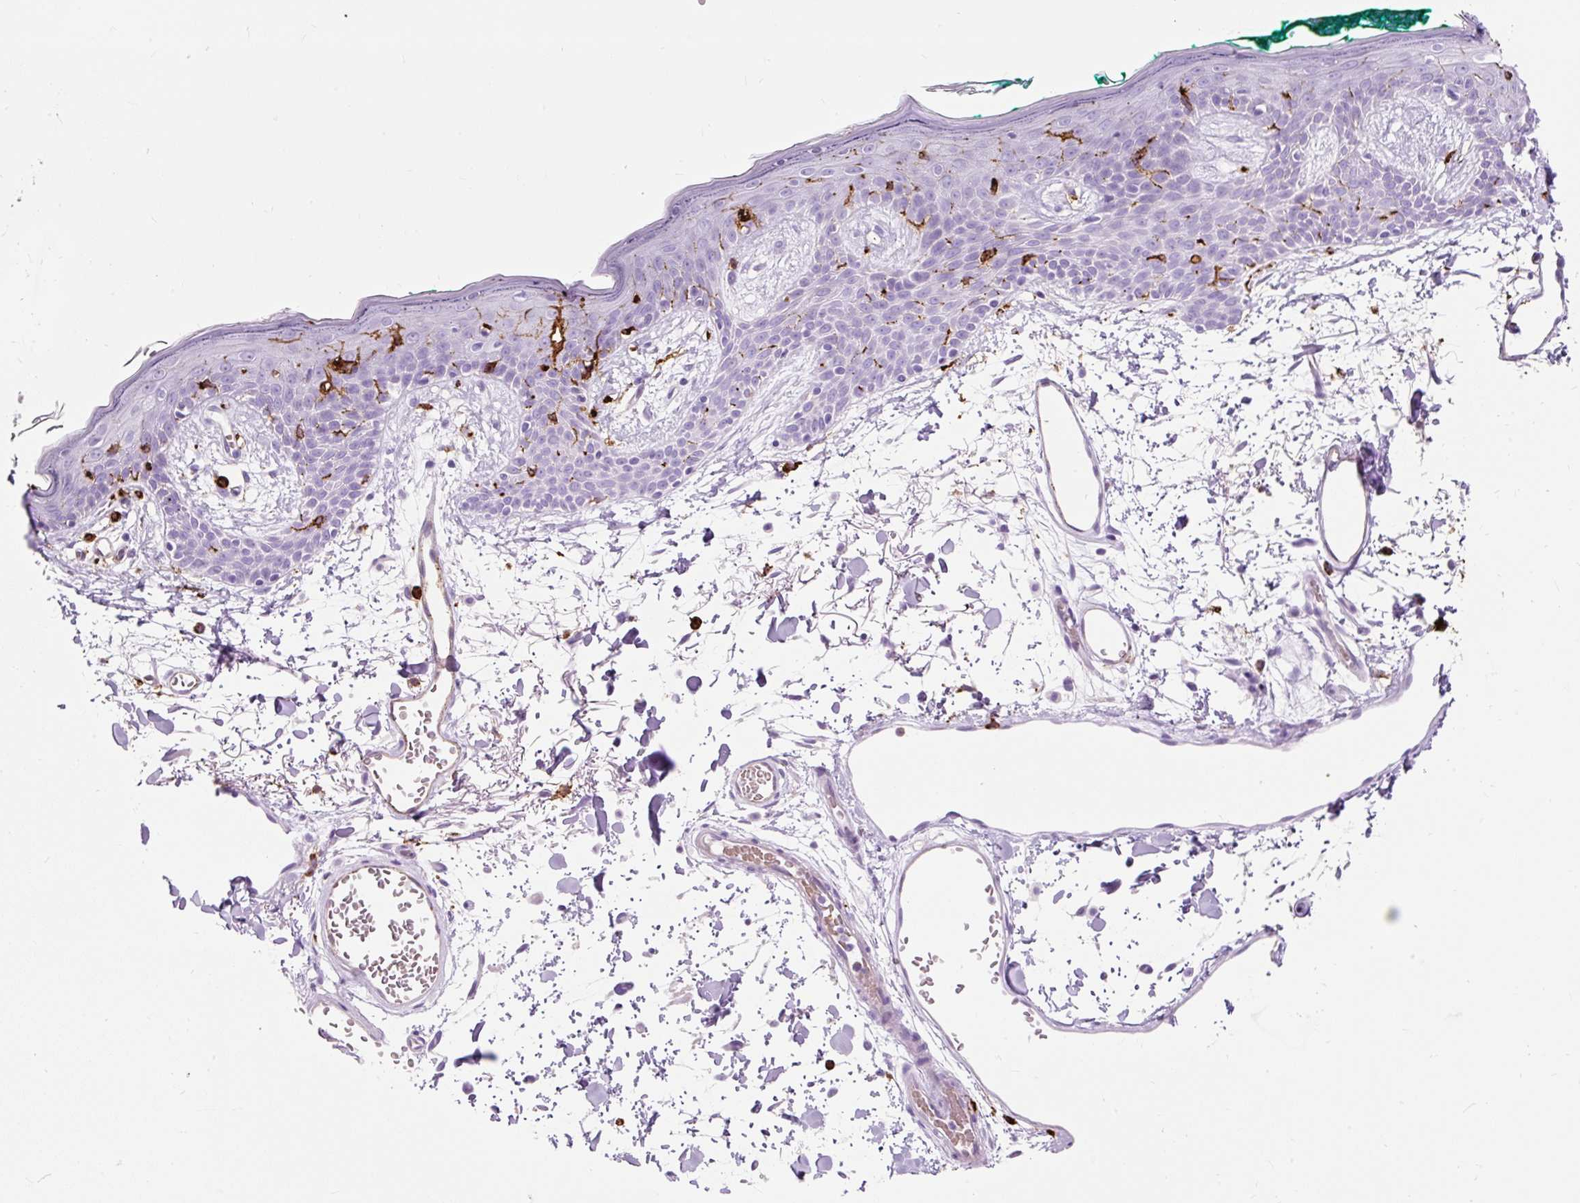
{"staining": {"intensity": "negative", "quantity": "none", "location": "none"}, "tissue": "skin", "cell_type": "Fibroblasts", "image_type": "normal", "snomed": [{"axis": "morphology", "description": "Normal tissue, NOS"}, {"axis": "topography", "description": "Skin"}], "caption": "IHC of normal human skin shows no positivity in fibroblasts.", "gene": "HLA", "patient": {"sex": "male", "age": 79}}